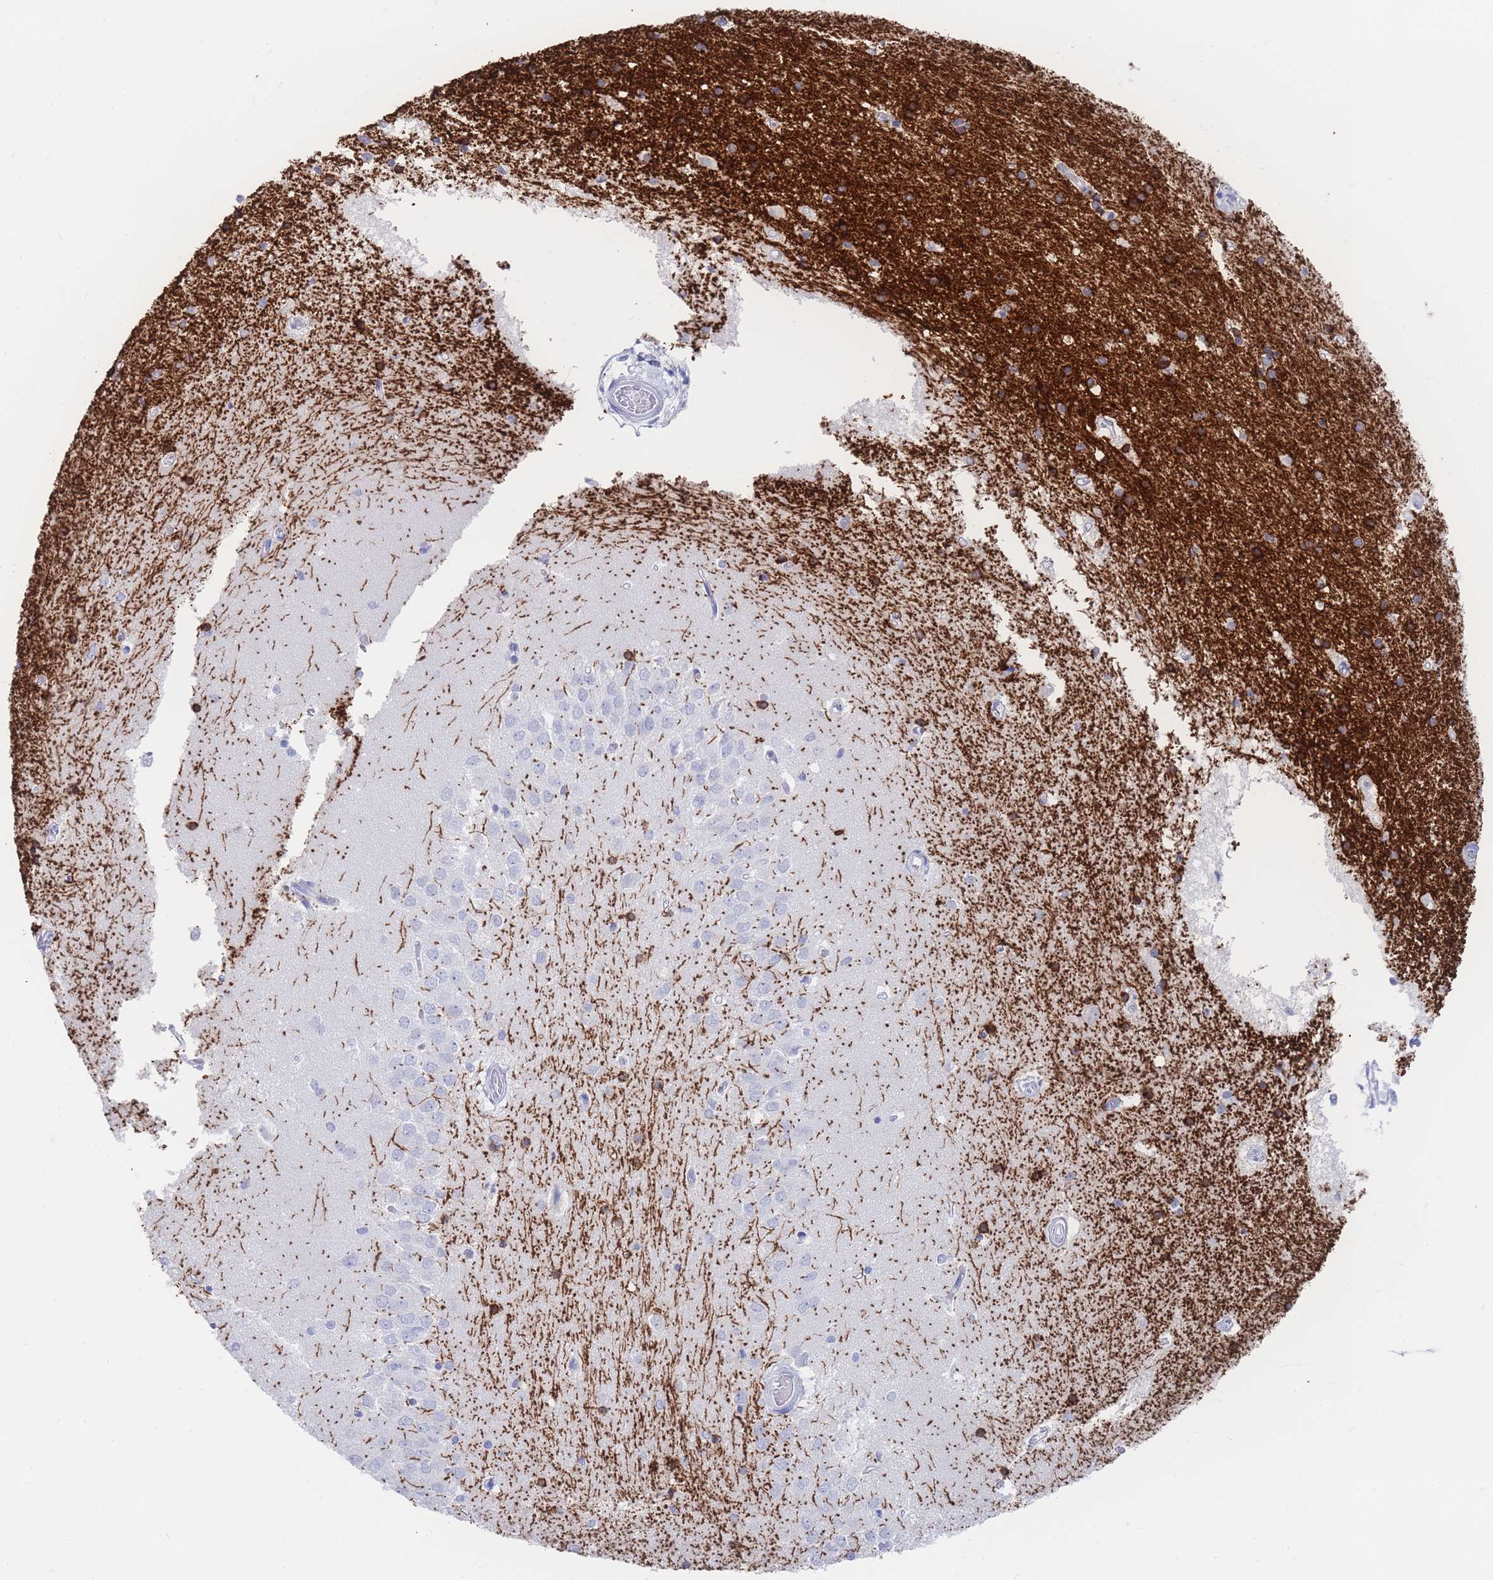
{"staining": {"intensity": "strong", "quantity": "<25%", "location": "cytoplasmic/membranous"}, "tissue": "hippocampus", "cell_type": "Glial cells", "image_type": "normal", "snomed": [{"axis": "morphology", "description": "Normal tissue, NOS"}, {"axis": "topography", "description": "Hippocampus"}], "caption": "IHC photomicrograph of normal hippocampus stained for a protein (brown), which reveals medium levels of strong cytoplasmic/membranous expression in about <25% of glial cells.", "gene": "LRRC37A2", "patient": {"sex": "male", "age": 45}}